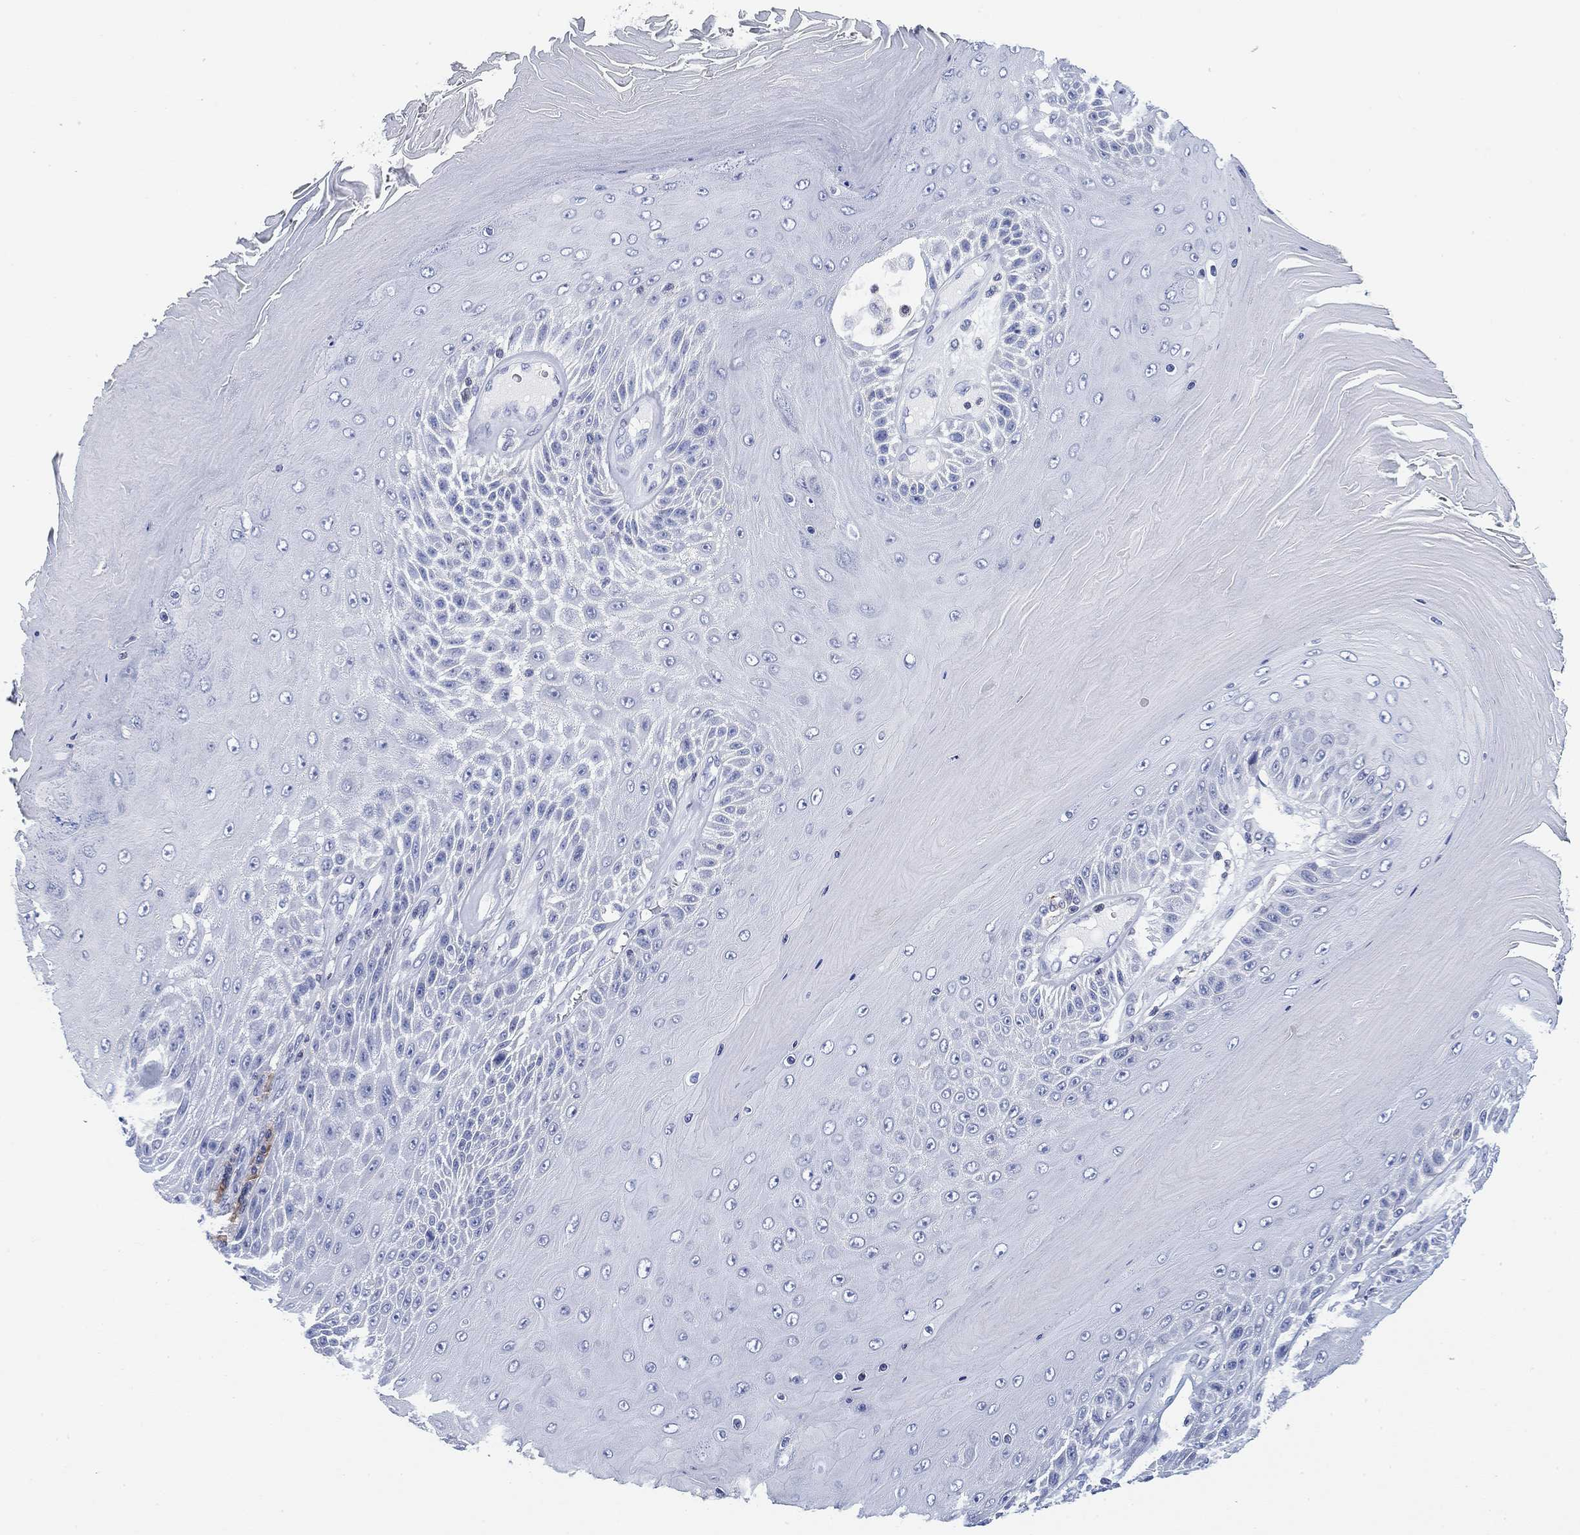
{"staining": {"intensity": "negative", "quantity": "none", "location": "none"}, "tissue": "skin cancer", "cell_type": "Tumor cells", "image_type": "cancer", "snomed": [{"axis": "morphology", "description": "Squamous cell carcinoma, NOS"}, {"axis": "topography", "description": "Skin"}], "caption": "The histopathology image demonstrates no staining of tumor cells in skin cancer (squamous cell carcinoma). (DAB (3,3'-diaminobenzidine) immunohistochemistry with hematoxylin counter stain).", "gene": "FYB1", "patient": {"sex": "male", "age": 62}}